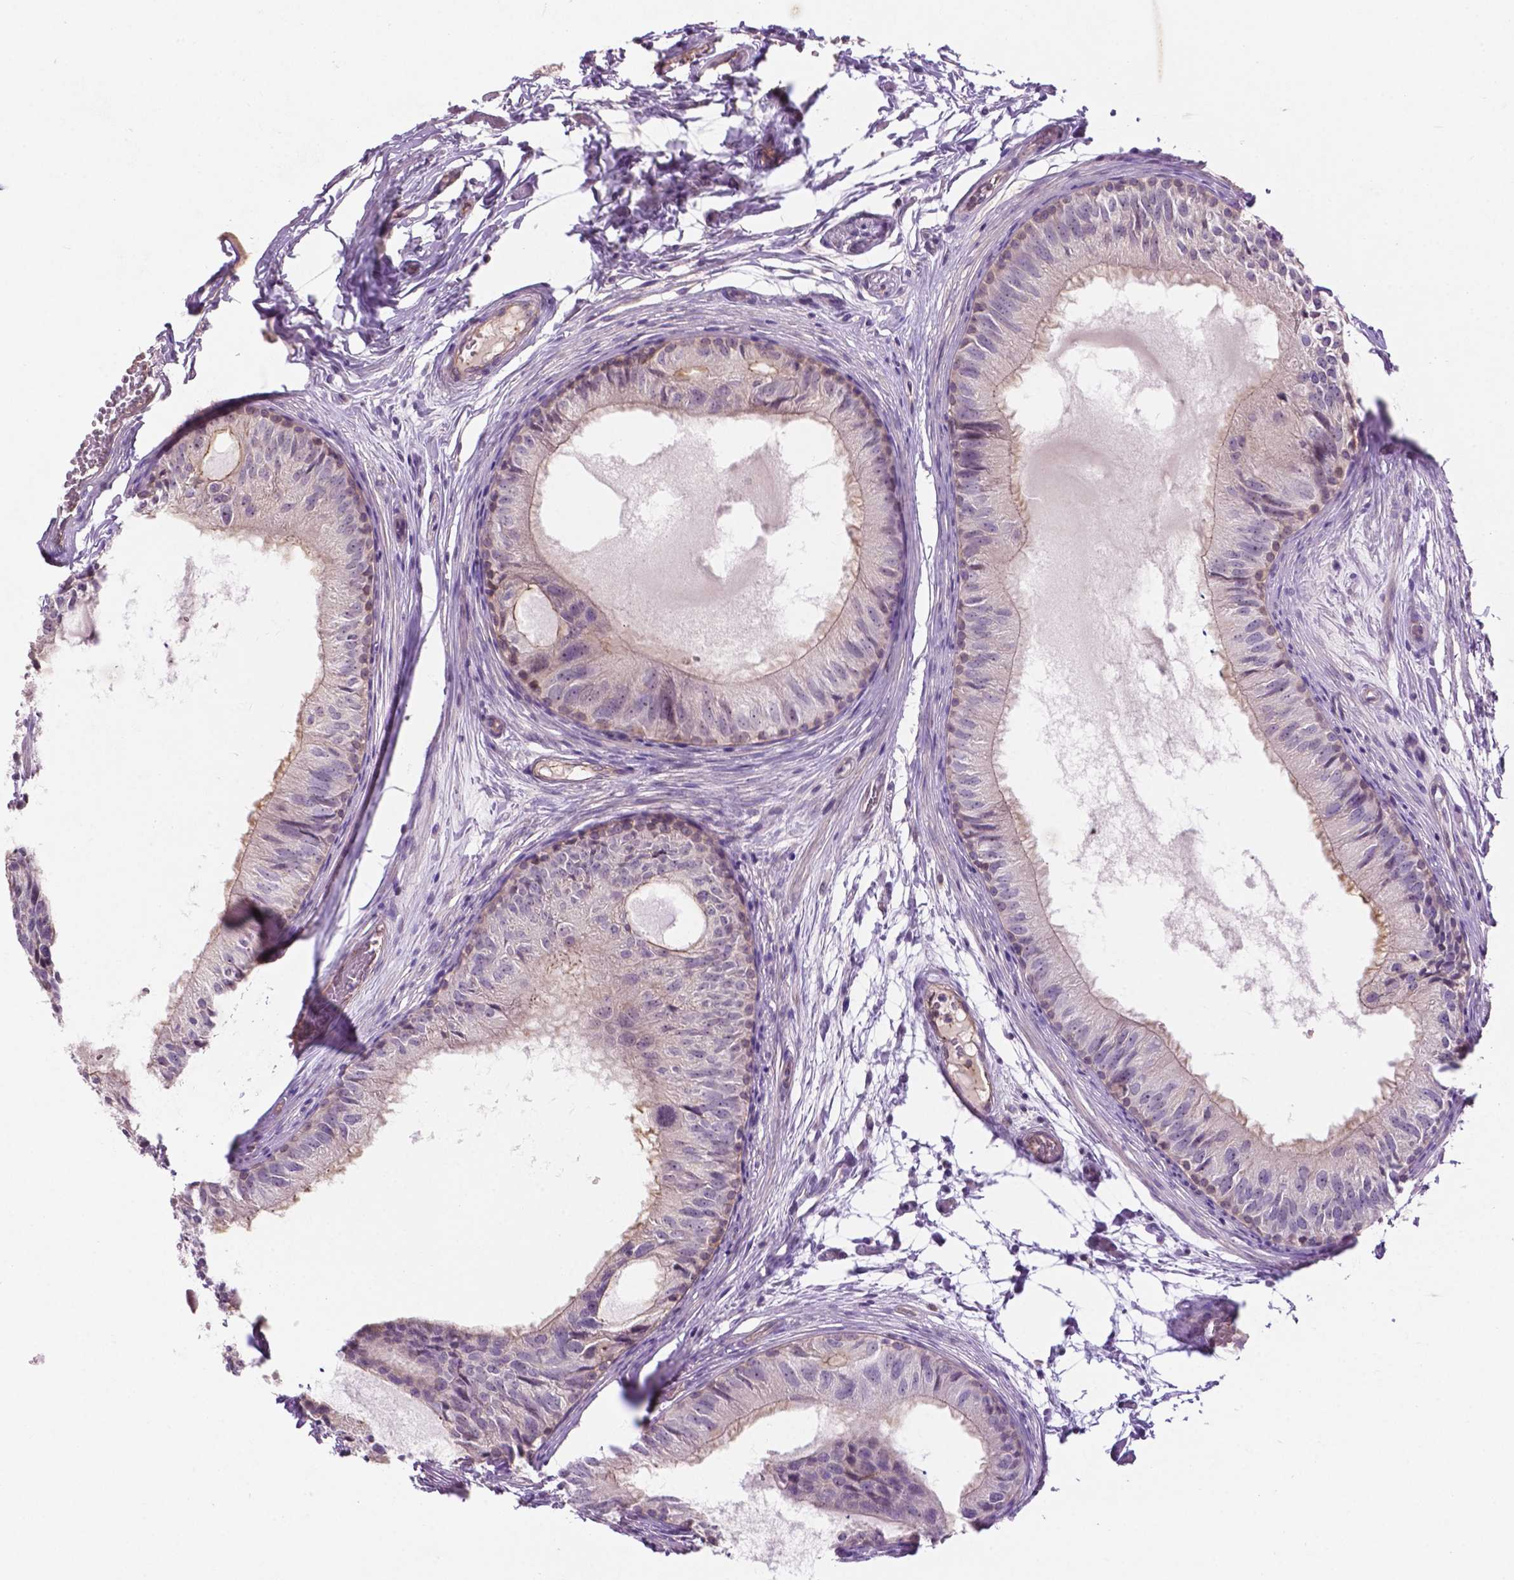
{"staining": {"intensity": "moderate", "quantity": "<25%", "location": "cytoplasmic/membranous"}, "tissue": "epididymis", "cell_type": "Glandular cells", "image_type": "normal", "snomed": [{"axis": "morphology", "description": "Normal tissue, NOS"}, {"axis": "topography", "description": "Epididymis"}], "caption": "Epididymis stained with a brown dye exhibits moderate cytoplasmic/membranous positive staining in about <25% of glandular cells.", "gene": "ARL5C", "patient": {"sex": "male", "age": 25}}